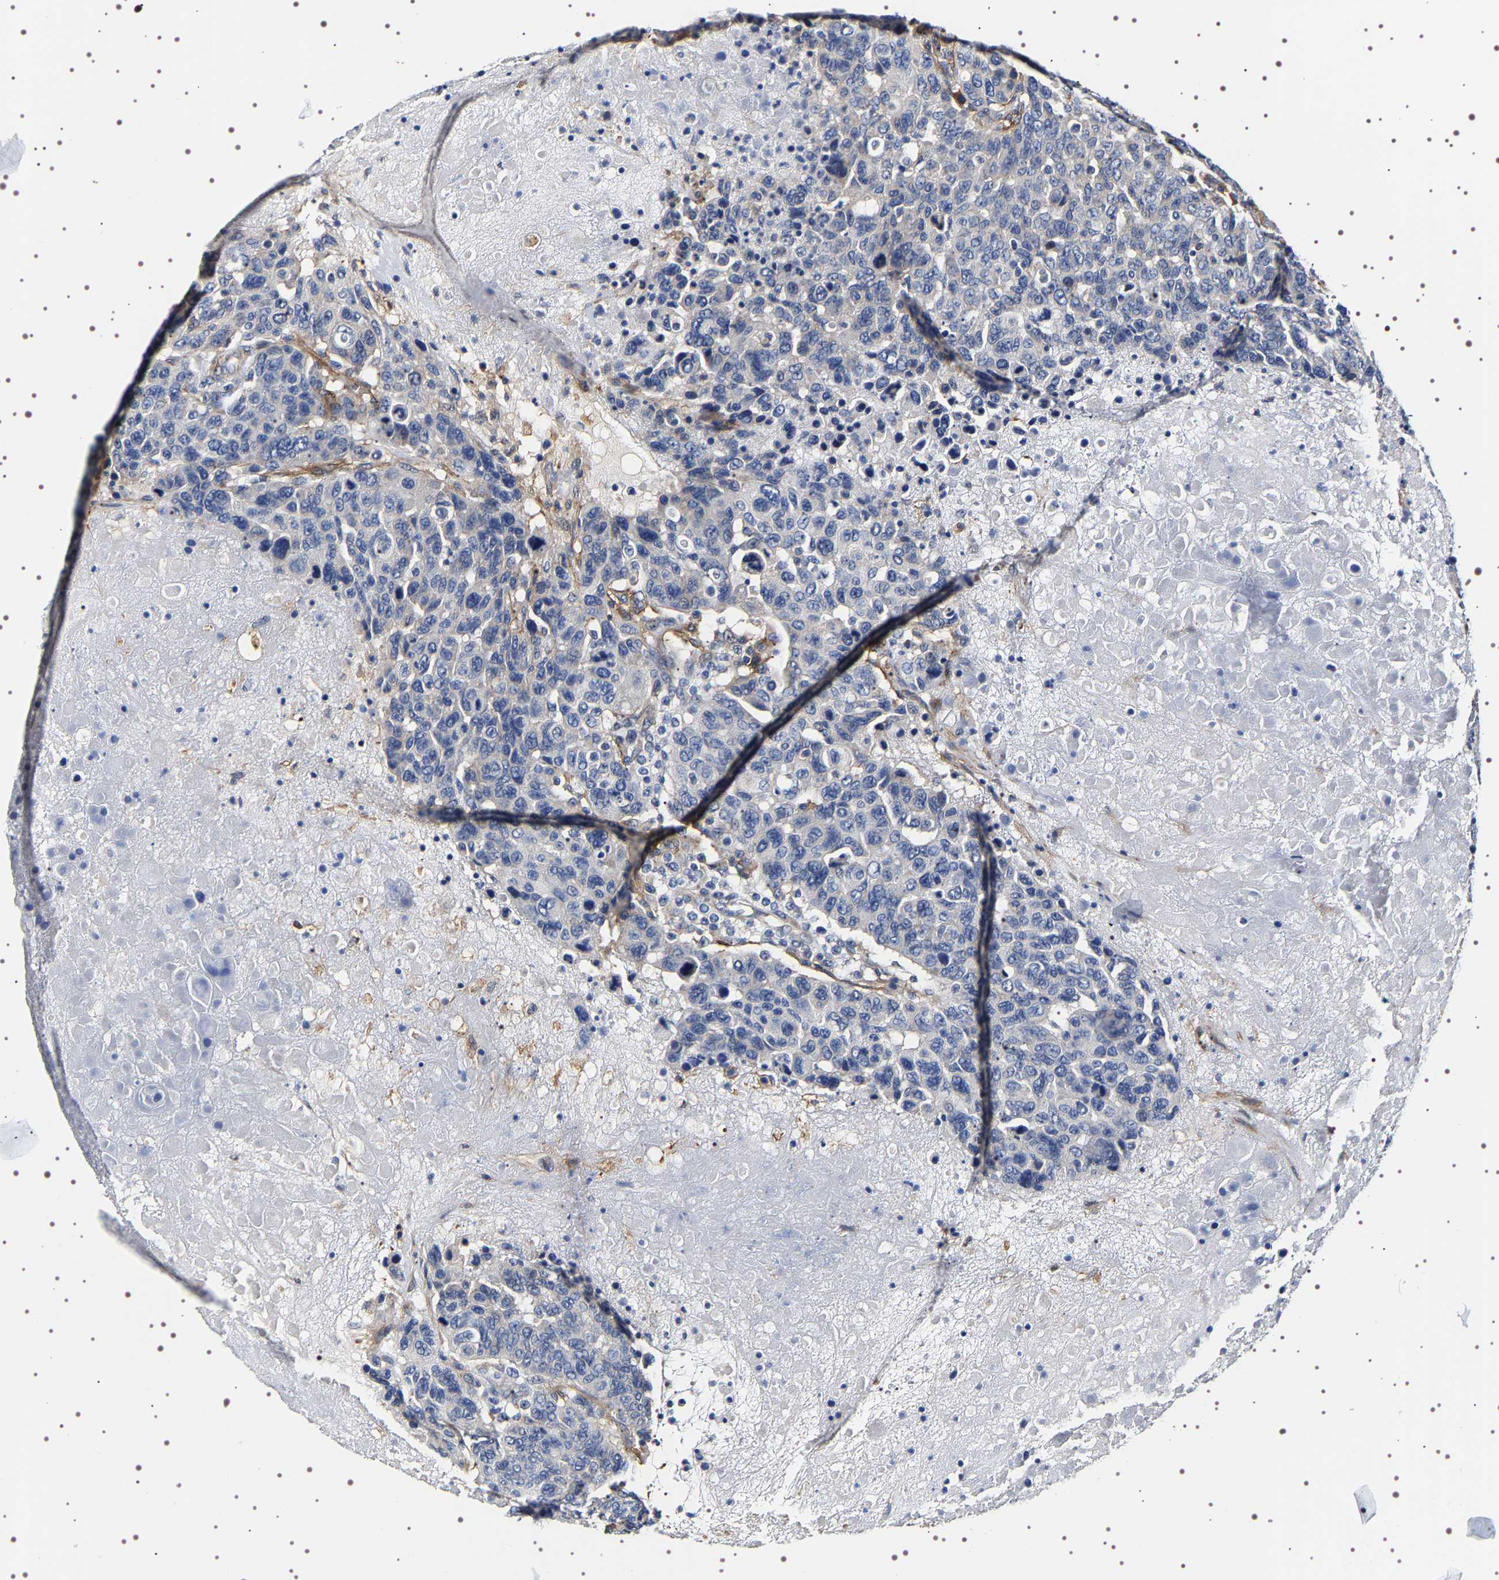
{"staining": {"intensity": "negative", "quantity": "none", "location": "none"}, "tissue": "breast cancer", "cell_type": "Tumor cells", "image_type": "cancer", "snomed": [{"axis": "morphology", "description": "Duct carcinoma"}, {"axis": "topography", "description": "Breast"}], "caption": "There is no significant staining in tumor cells of breast cancer.", "gene": "ALPL", "patient": {"sex": "female", "age": 37}}